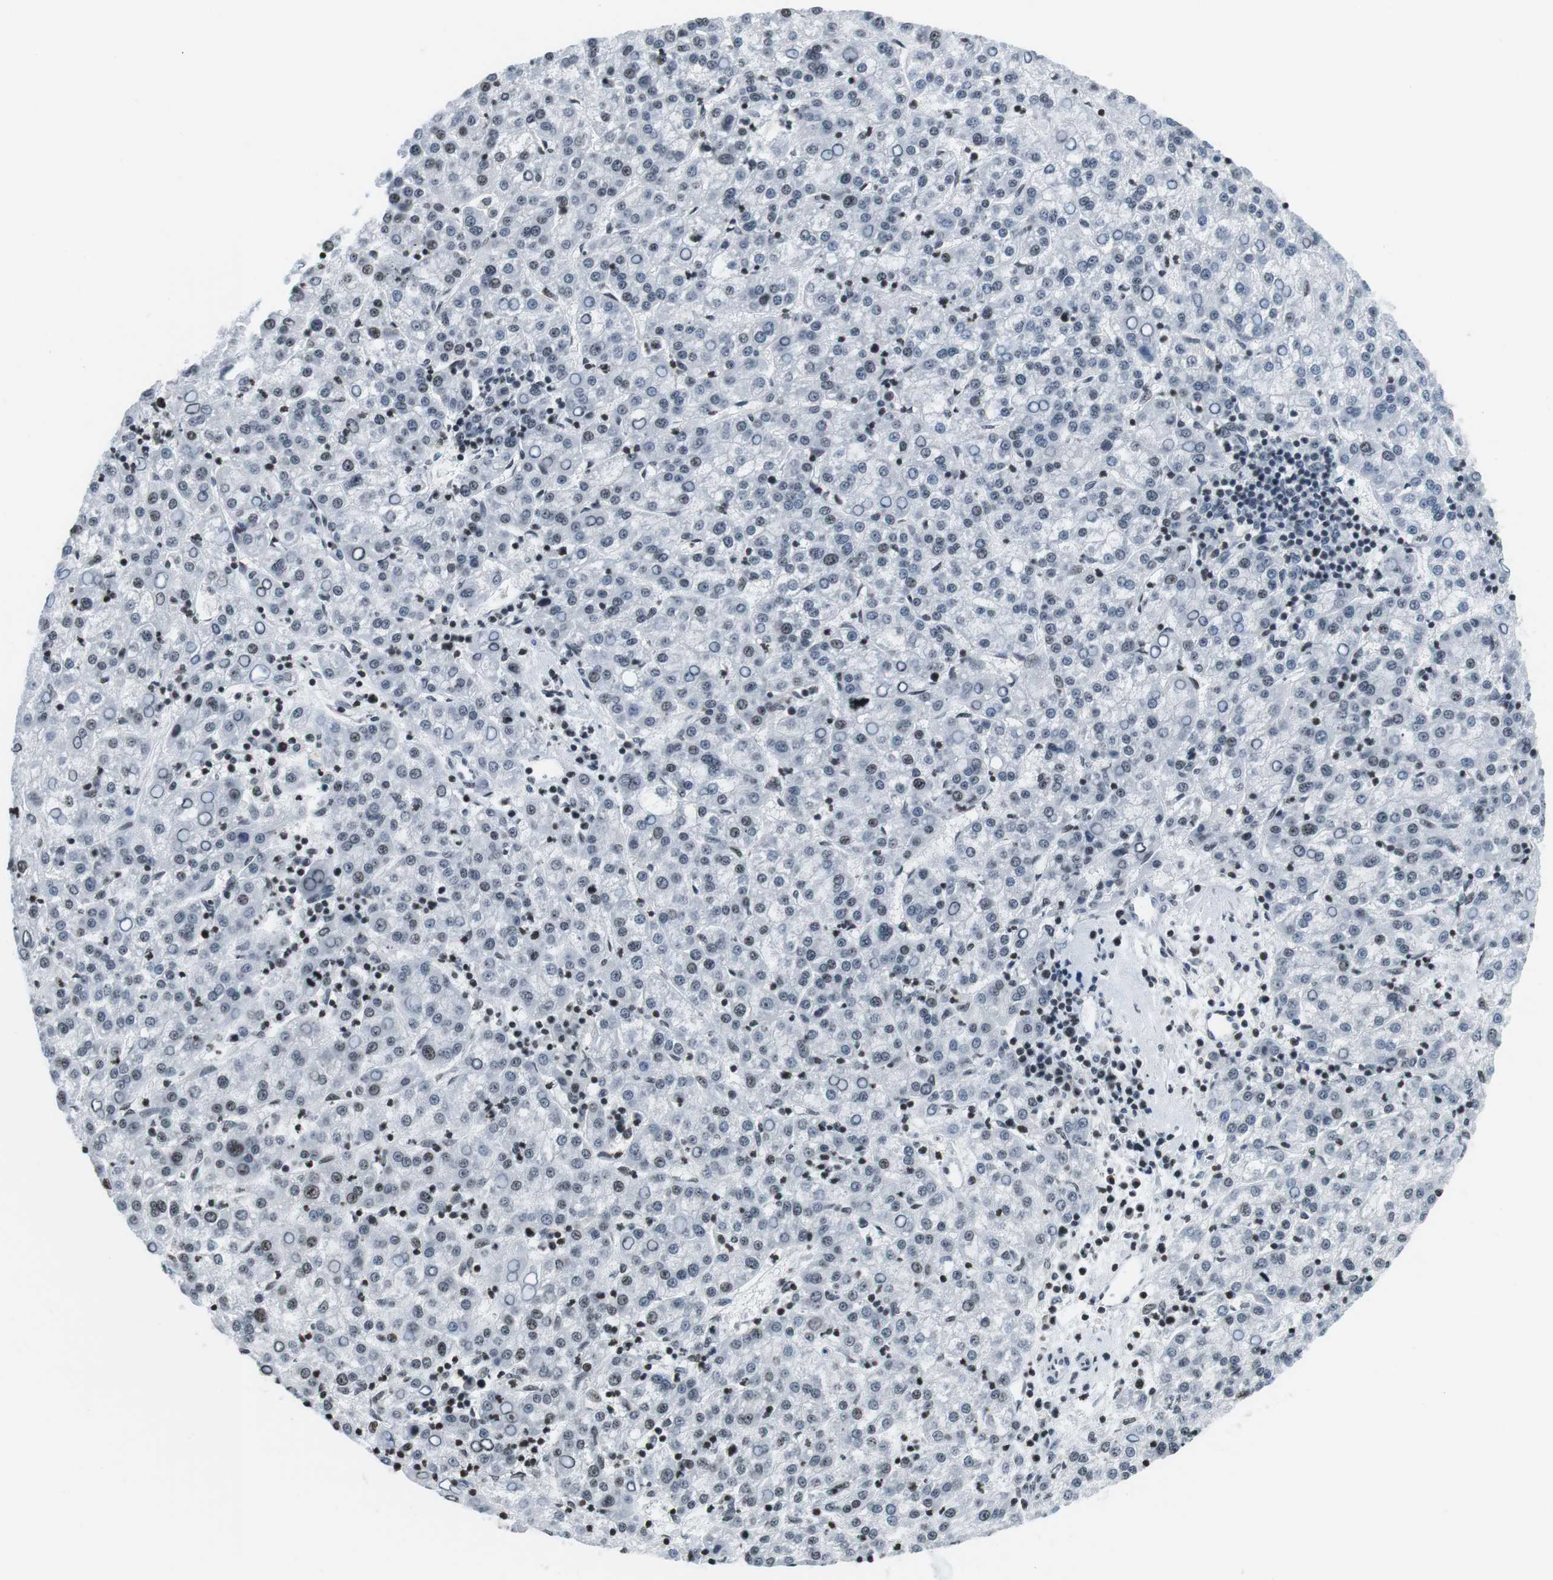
{"staining": {"intensity": "weak", "quantity": "25%-75%", "location": "nuclear"}, "tissue": "liver cancer", "cell_type": "Tumor cells", "image_type": "cancer", "snomed": [{"axis": "morphology", "description": "Carcinoma, Hepatocellular, NOS"}, {"axis": "topography", "description": "Liver"}], "caption": "A brown stain highlights weak nuclear staining of a protein in human liver cancer tumor cells.", "gene": "E2F2", "patient": {"sex": "female", "age": 58}}